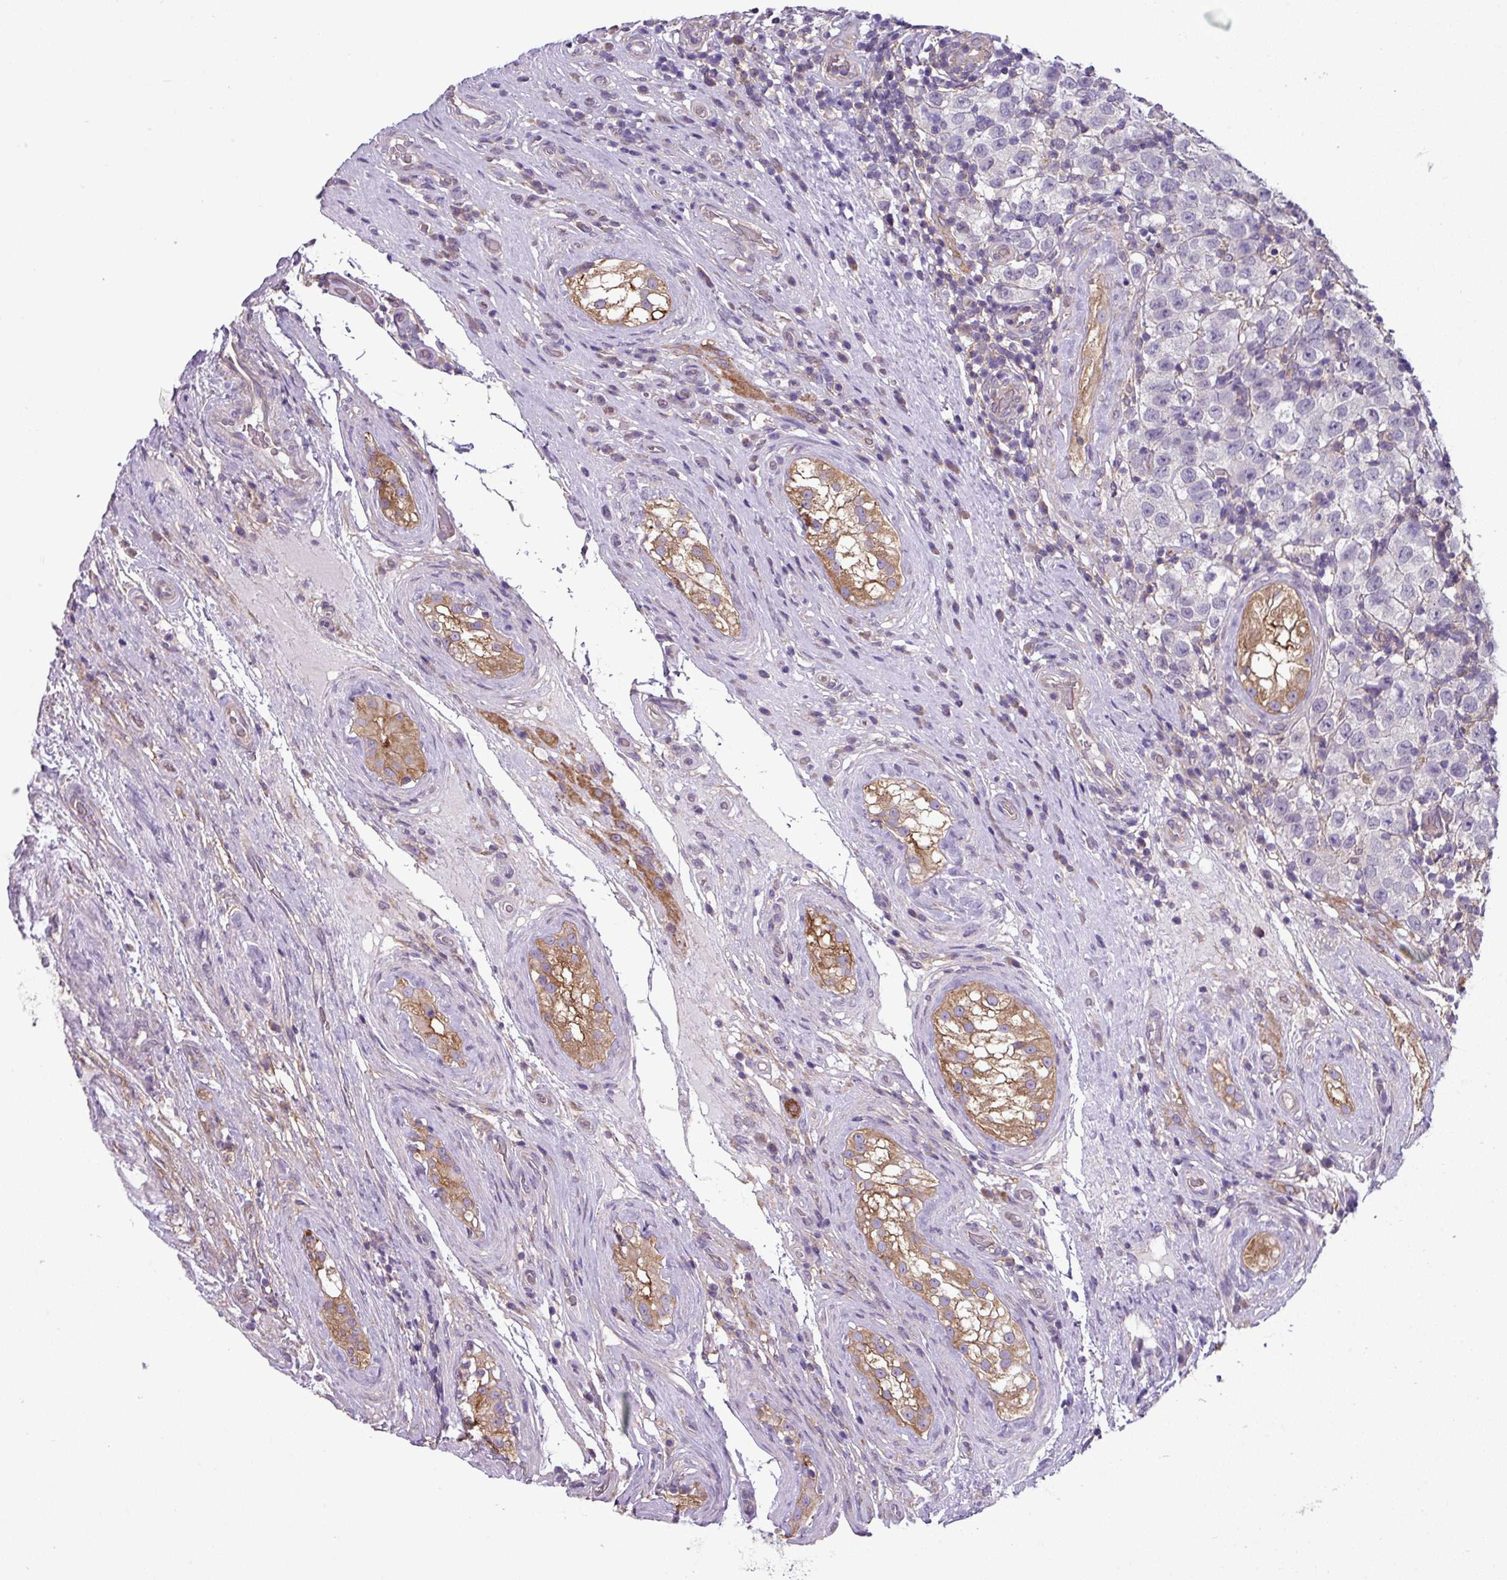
{"staining": {"intensity": "negative", "quantity": "none", "location": "none"}, "tissue": "testis cancer", "cell_type": "Tumor cells", "image_type": "cancer", "snomed": [{"axis": "morphology", "description": "Seminoma, NOS"}, {"axis": "morphology", "description": "Carcinoma, Embryonal, NOS"}, {"axis": "topography", "description": "Testis"}], "caption": "This is an IHC image of human testis embryonal carcinoma. There is no positivity in tumor cells.", "gene": "SLC23A2", "patient": {"sex": "male", "age": 41}}